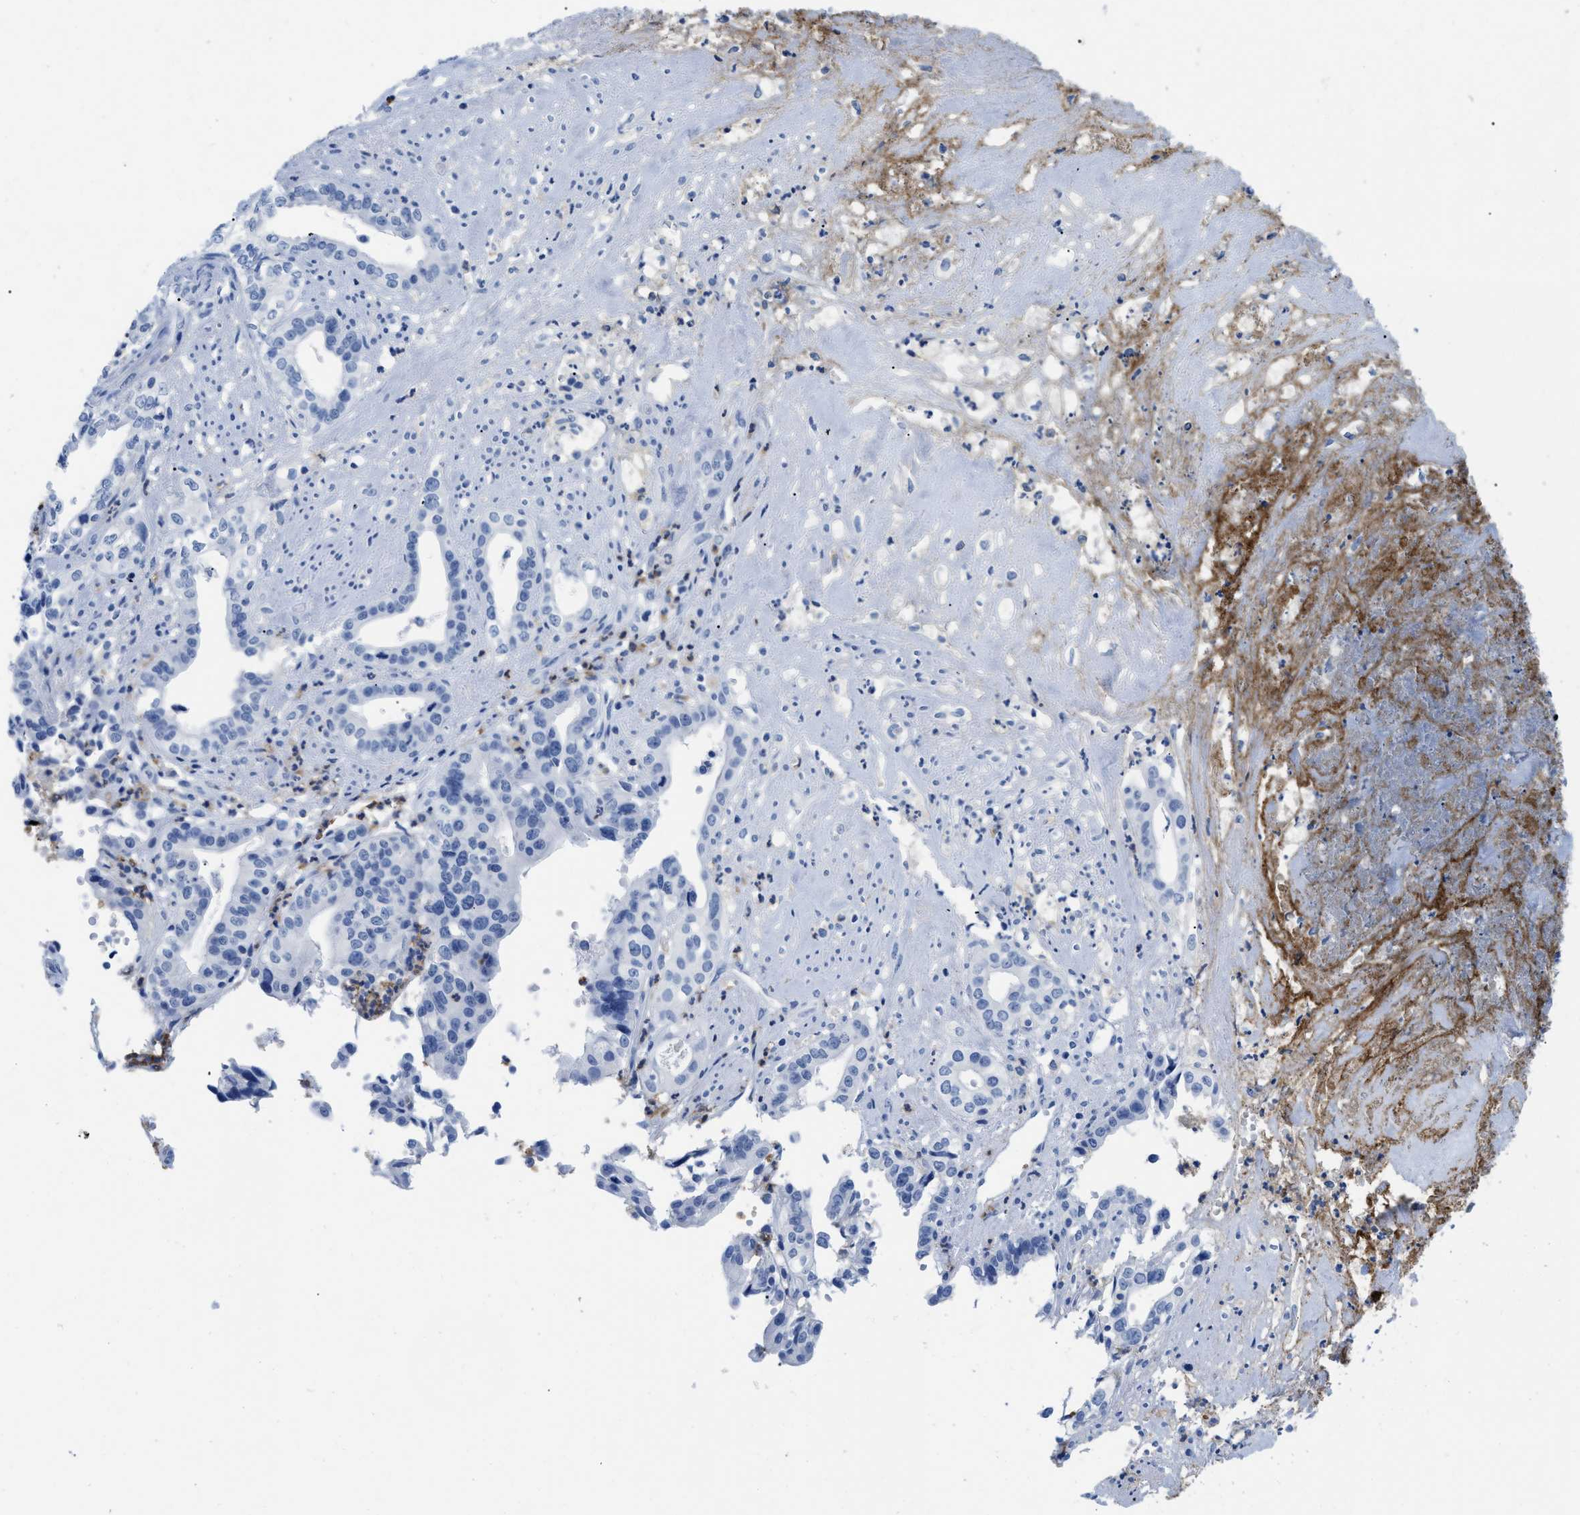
{"staining": {"intensity": "negative", "quantity": "none", "location": "none"}, "tissue": "liver cancer", "cell_type": "Tumor cells", "image_type": "cancer", "snomed": [{"axis": "morphology", "description": "Cholangiocarcinoma"}, {"axis": "topography", "description": "Liver"}], "caption": "This photomicrograph is of liver cholangiocarcinoma stained with immunohistochemistry to label a protein in brown with the nuclei are counter-stained blue. There is no expression in tumor cells. (Stains: DAB IHC with hematoxylin counter stain, Microscopy: brightfield microscopy at high magnification).", "gene": "CR1", "patient": {"sex": "female", "age": 61}}